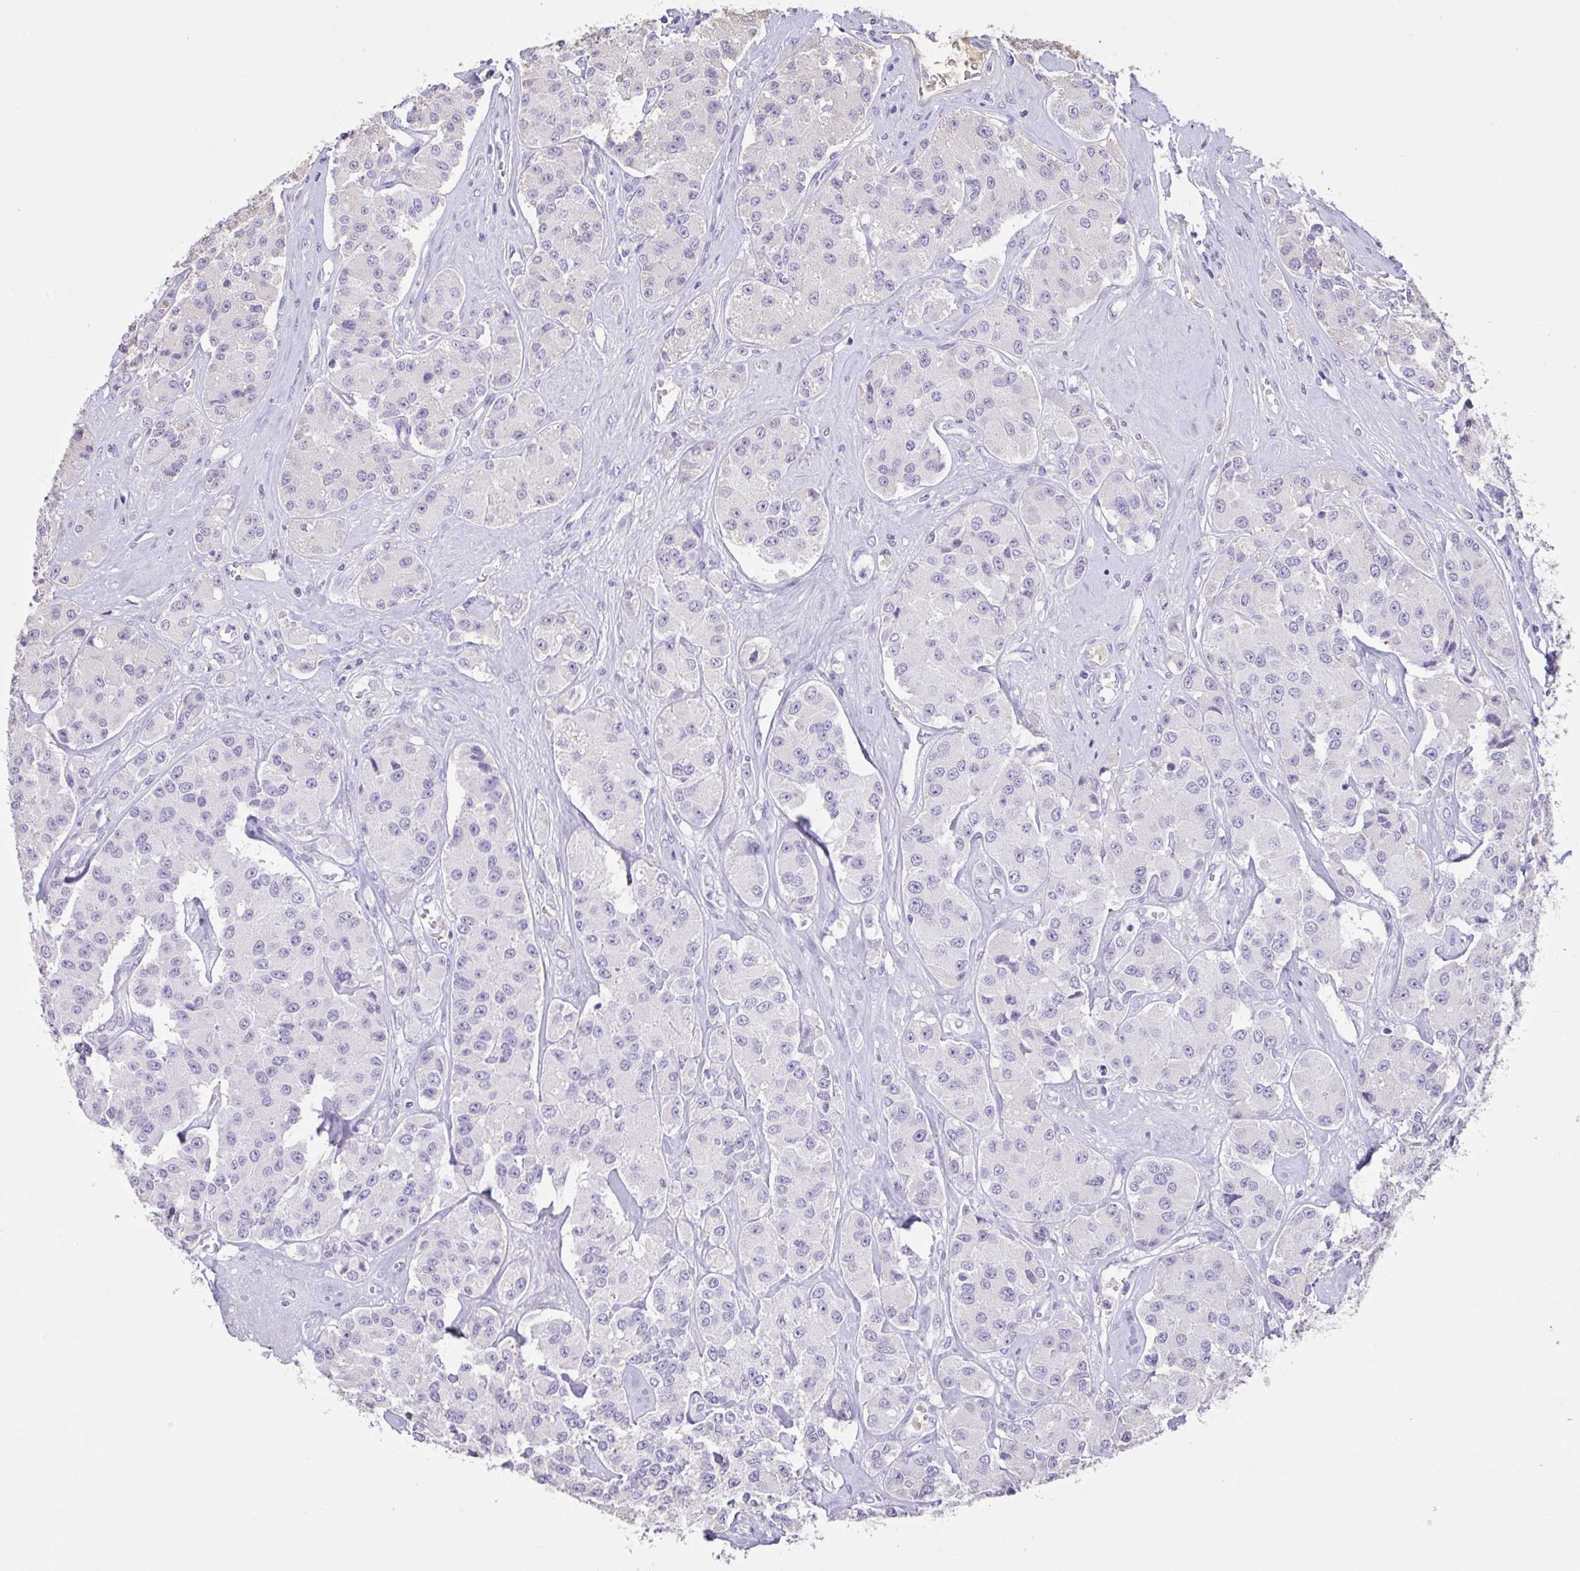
{"staining": {"intensity": "negative", "quantity": "none", "location": "none"}, "tissue": "carcinoid", "cell_type": "Tumor cells", "image_type": "cancer", "snomed": [{"axis": "morphology", "description": "Carcinoid, malignant, NOS"}, {"axis": "topography", "description": "Pancreas"}], "caption": "Carcinoid was stained to show a protein in brown. There is no significant staining in tumor cells.", "gene": "HOXC12", "patient": {"sex": "male", "age": 41}}